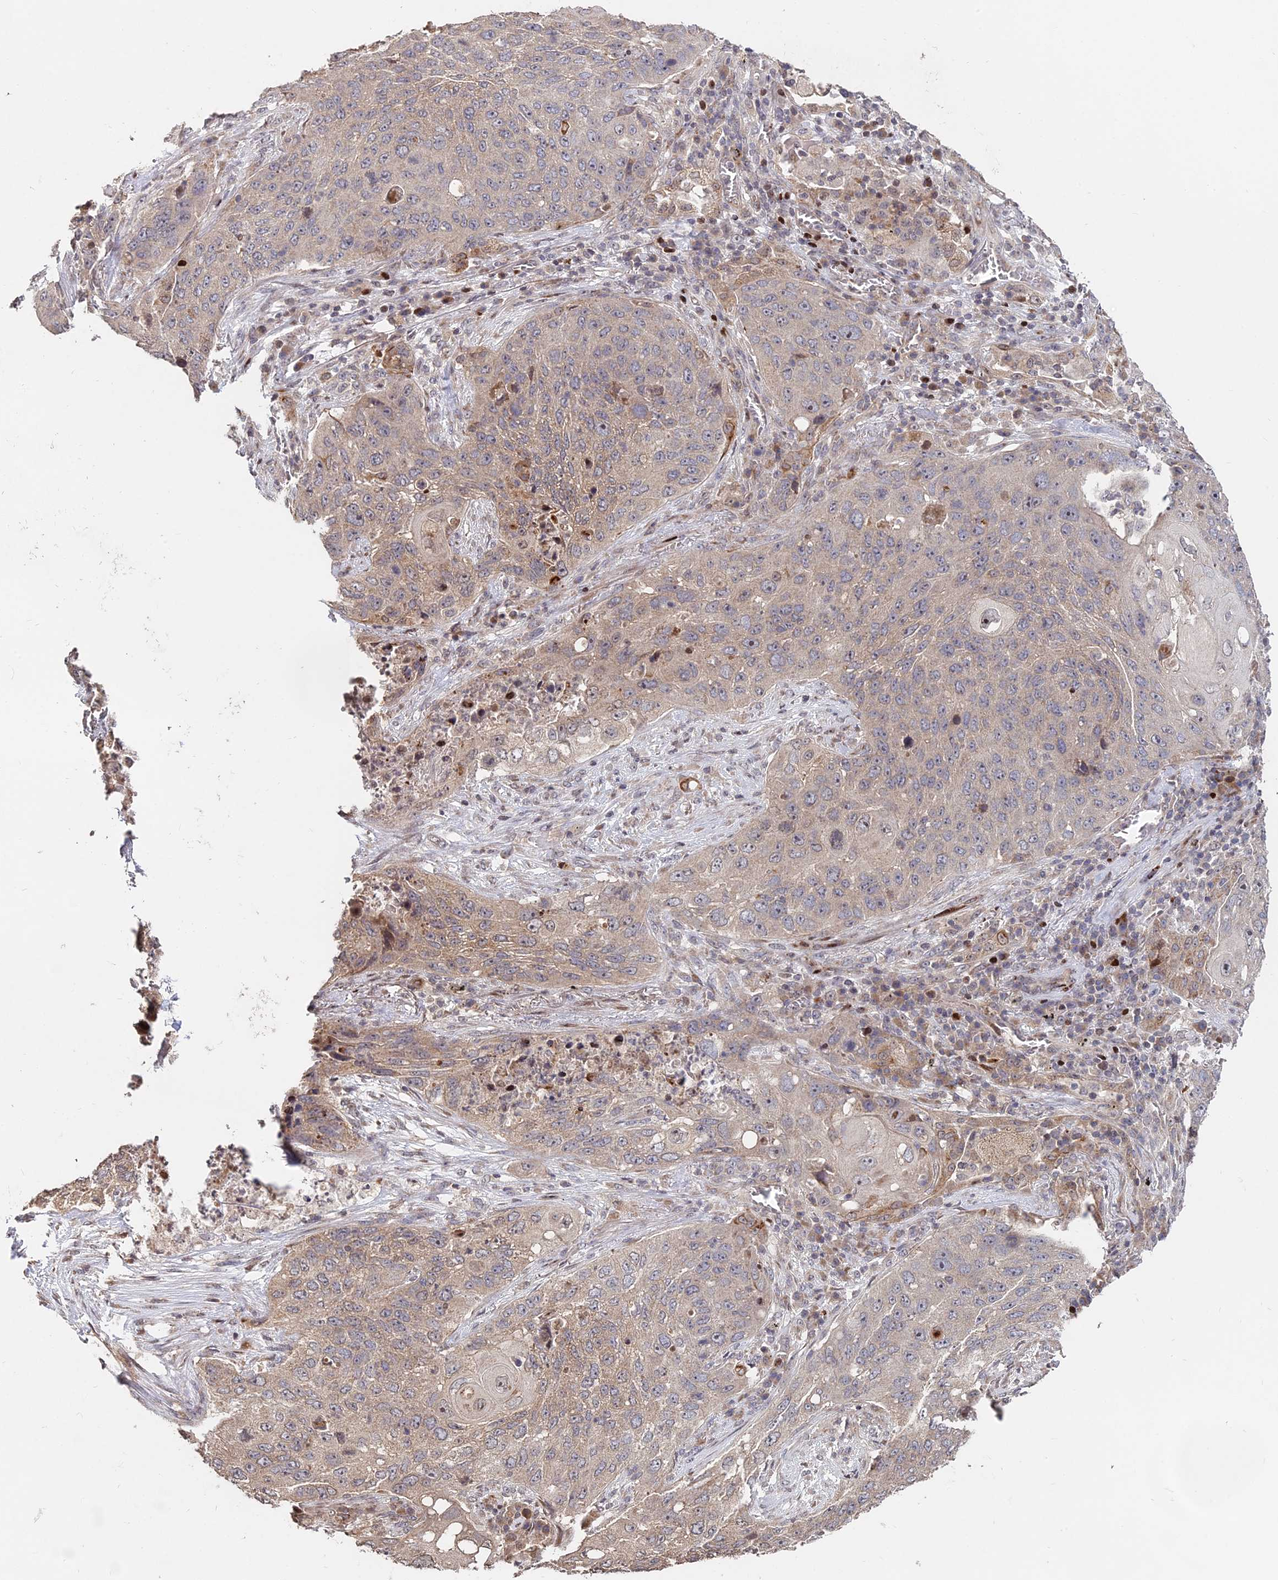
{"staining": {"intensity": "weak", "quantity": "25%-75%", "location": "cytoplasmic/membranous"}, "tissue": "lung cancer", "cell_type": "Tumor cells", "image_type": "cancer", "snomed": [{"axis": "morphology", "description": "Squamous cell carcinoma, NOS"}, {"axis": "topography", "description": "Lung"}], "caption": "This micrograph reveals immunohistochemistry (IHC) staining of human lung cancer (squamous cell carcinoma), with low weak cytoplasmic/membranous positivity in approximately 25%-75% of tumor cells.", "gene": "RBMS2", "patient": {"sex": "female", "age": 63}}